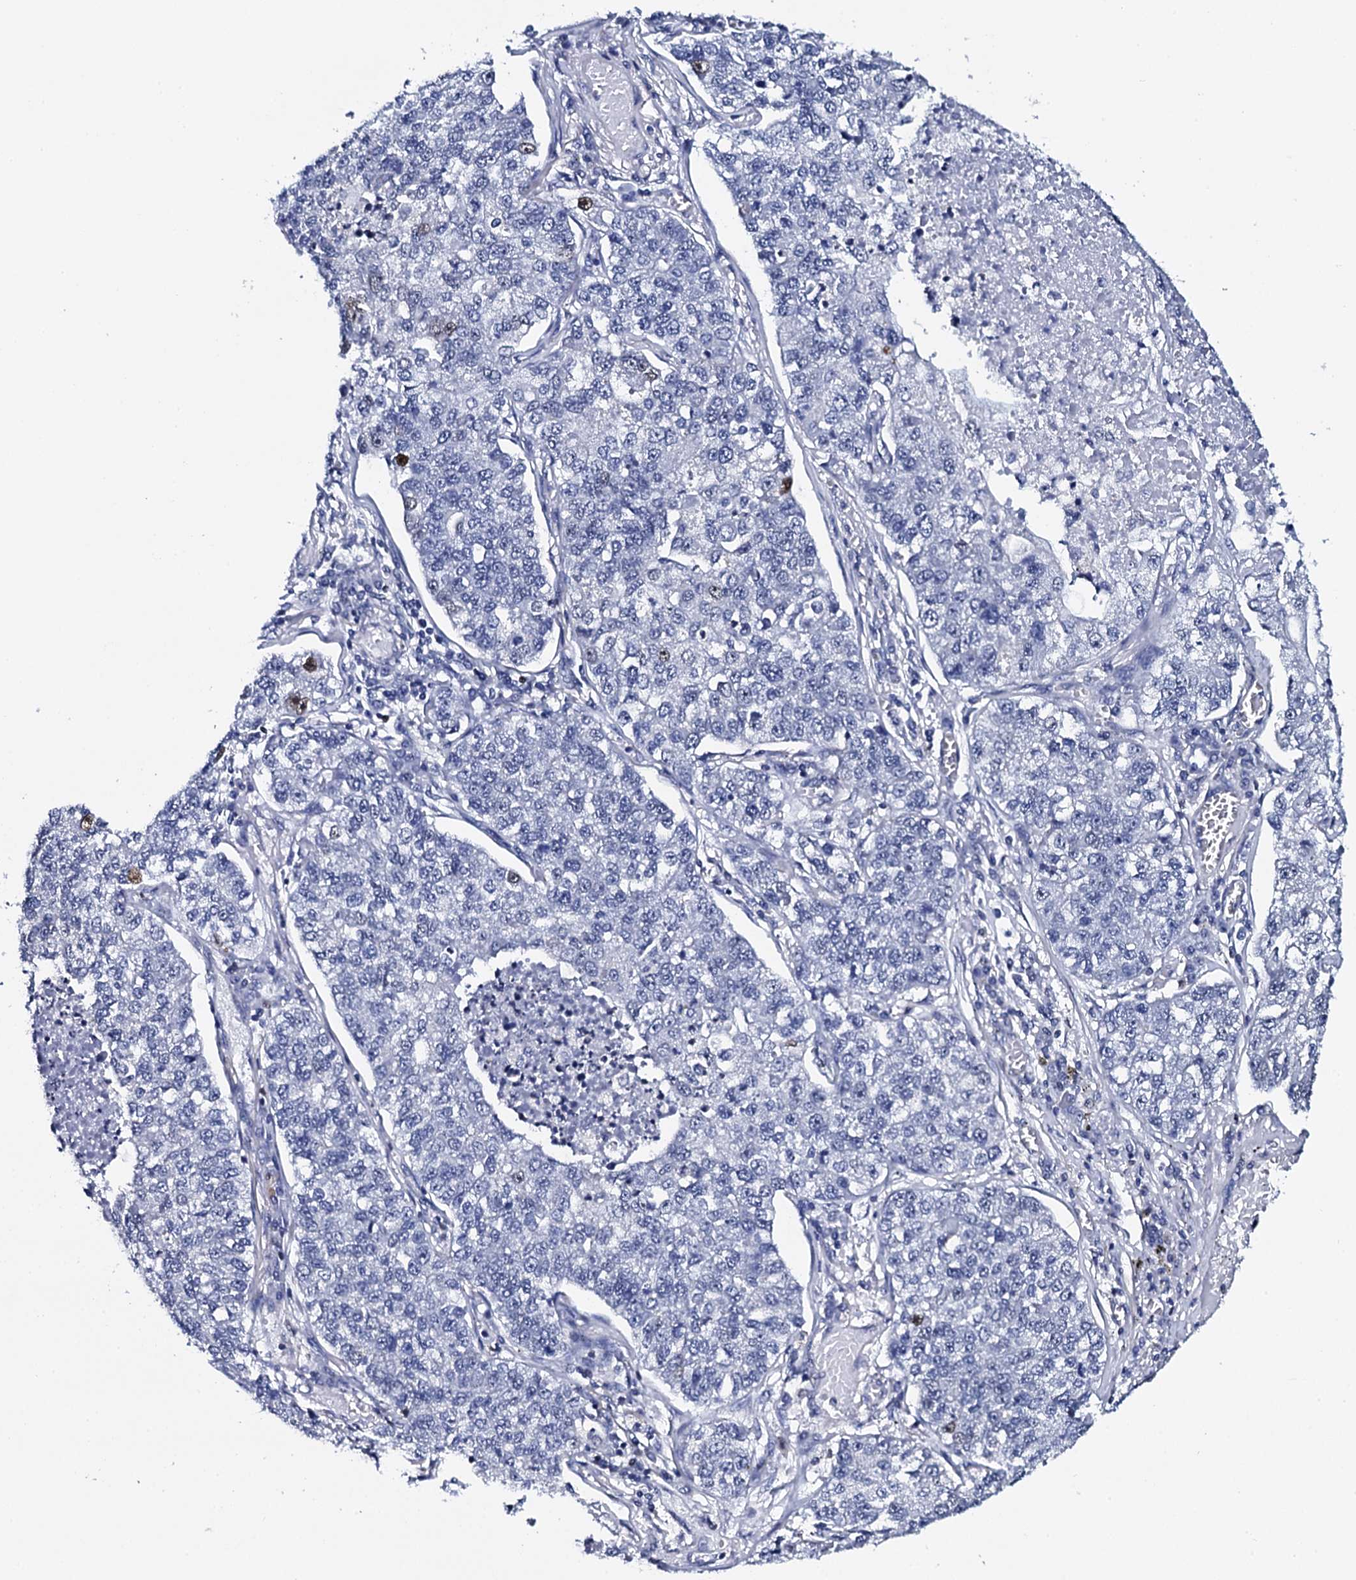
{"staining": {"intensity": "negative", "quantity": "none", "location": "none"}, "tissue": "lung cancer", "cell_type": "Tumor cells", "image_type": "cancer", "snomed": [{"axis": "morphology", "description": "Adenocarcinoma, NOS"}, {"axis": "topography", "description": "Lung"}], "caption": "An IHC image of adenocarcinoma (lung) is shown. There is no staining in tumor cells of adenocarcinoma (lung).", "gene": "NPM2", "patient": {"sex": "male", "age": 49}}